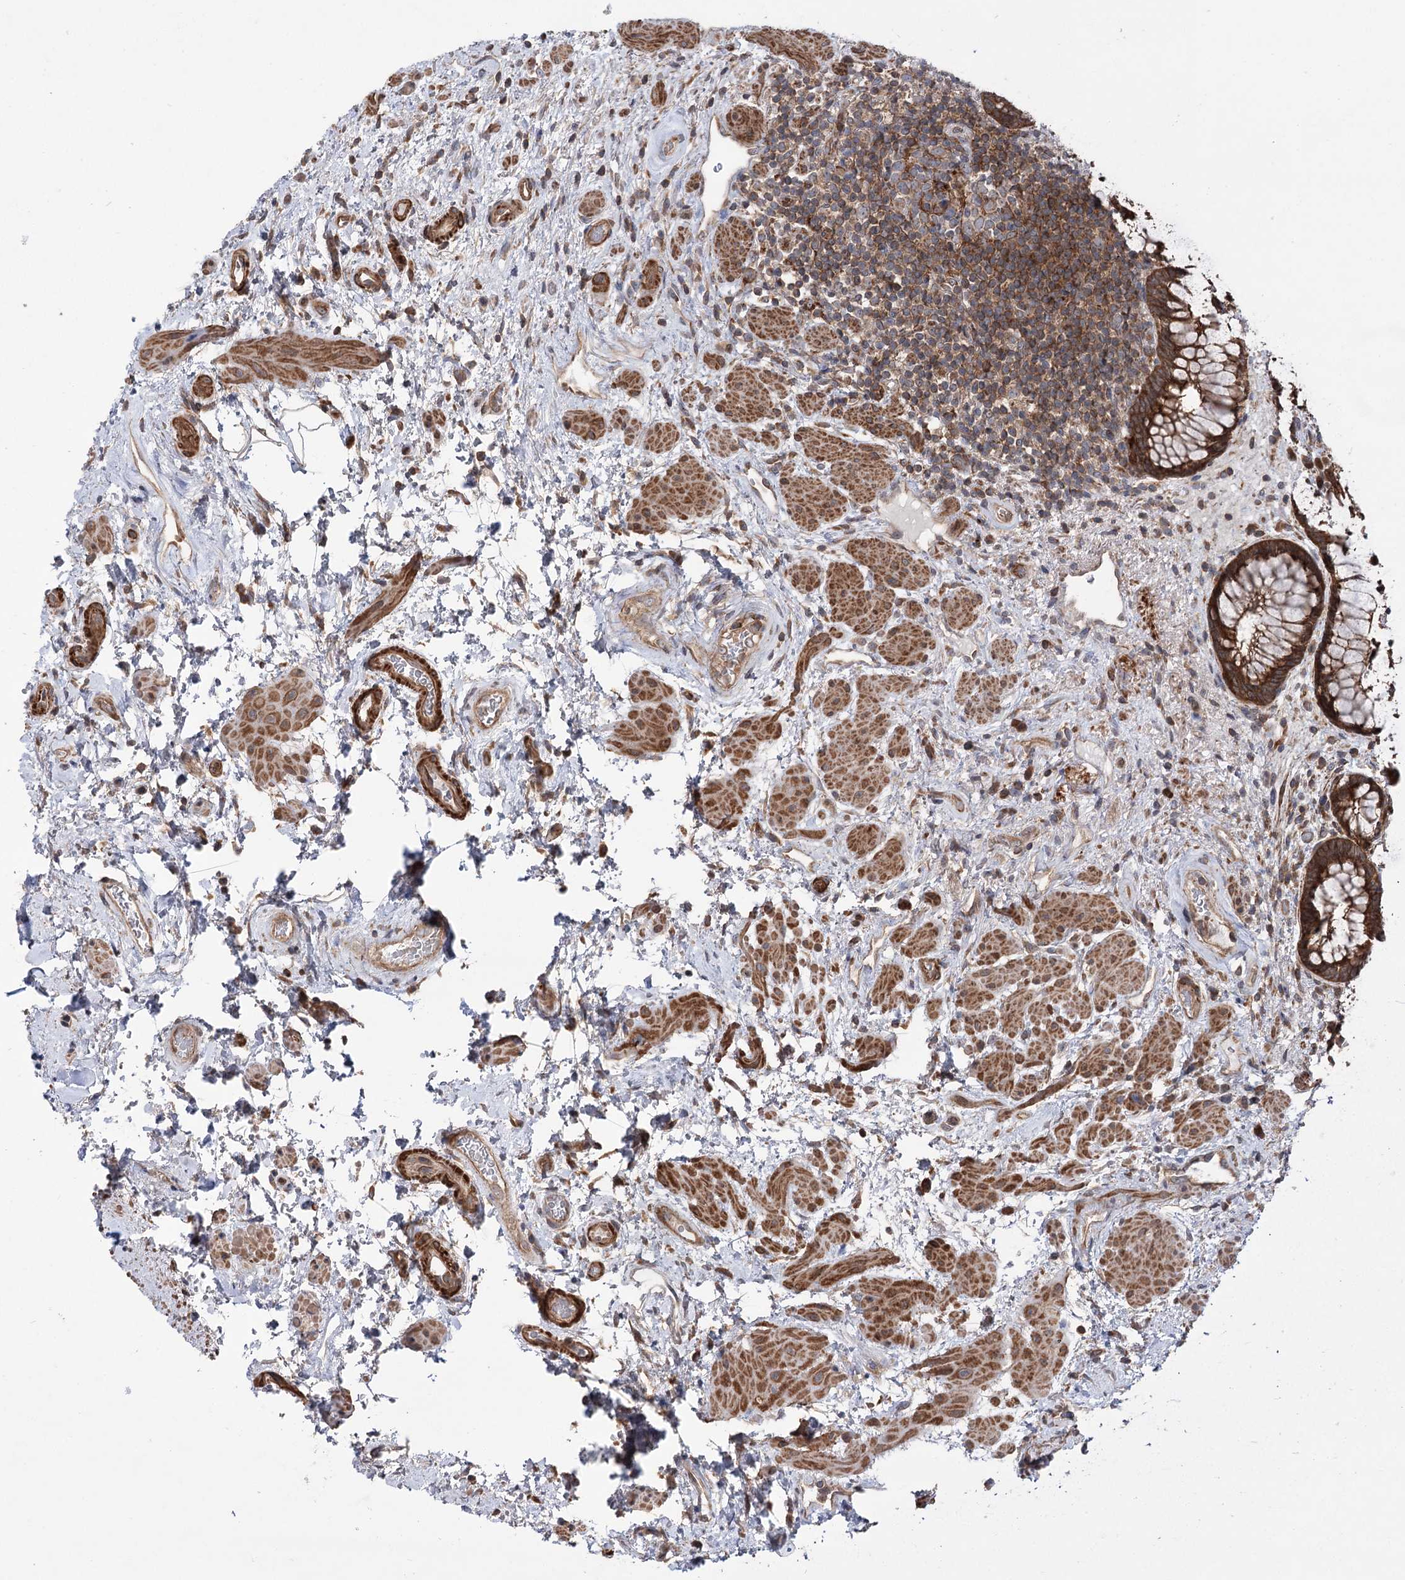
{"staining": {"intensity": "strong", "quantity": ">75%", "location": "cytoplasmic/membranous"}, "tissue": "rectum", "cell_type": "Glandular cells", "image_type": "normal", "snomed": [{"axis": "morphology", "description": "Normal tissue, NOS"}, {"axis": "topography", "description": "Rectum"}], "caption": "Rectum was stained to show a protein in brown. There is high levels of strong cytoplasmic/membranous expression in approximately >75% of glandular cells. (DAB (3,3'-diaminobenzidine) IHC, brown staining for protein, blue staining for nuclei).", "gene": "VPS37B", "patient": {"sex": "male", "age": 51}}